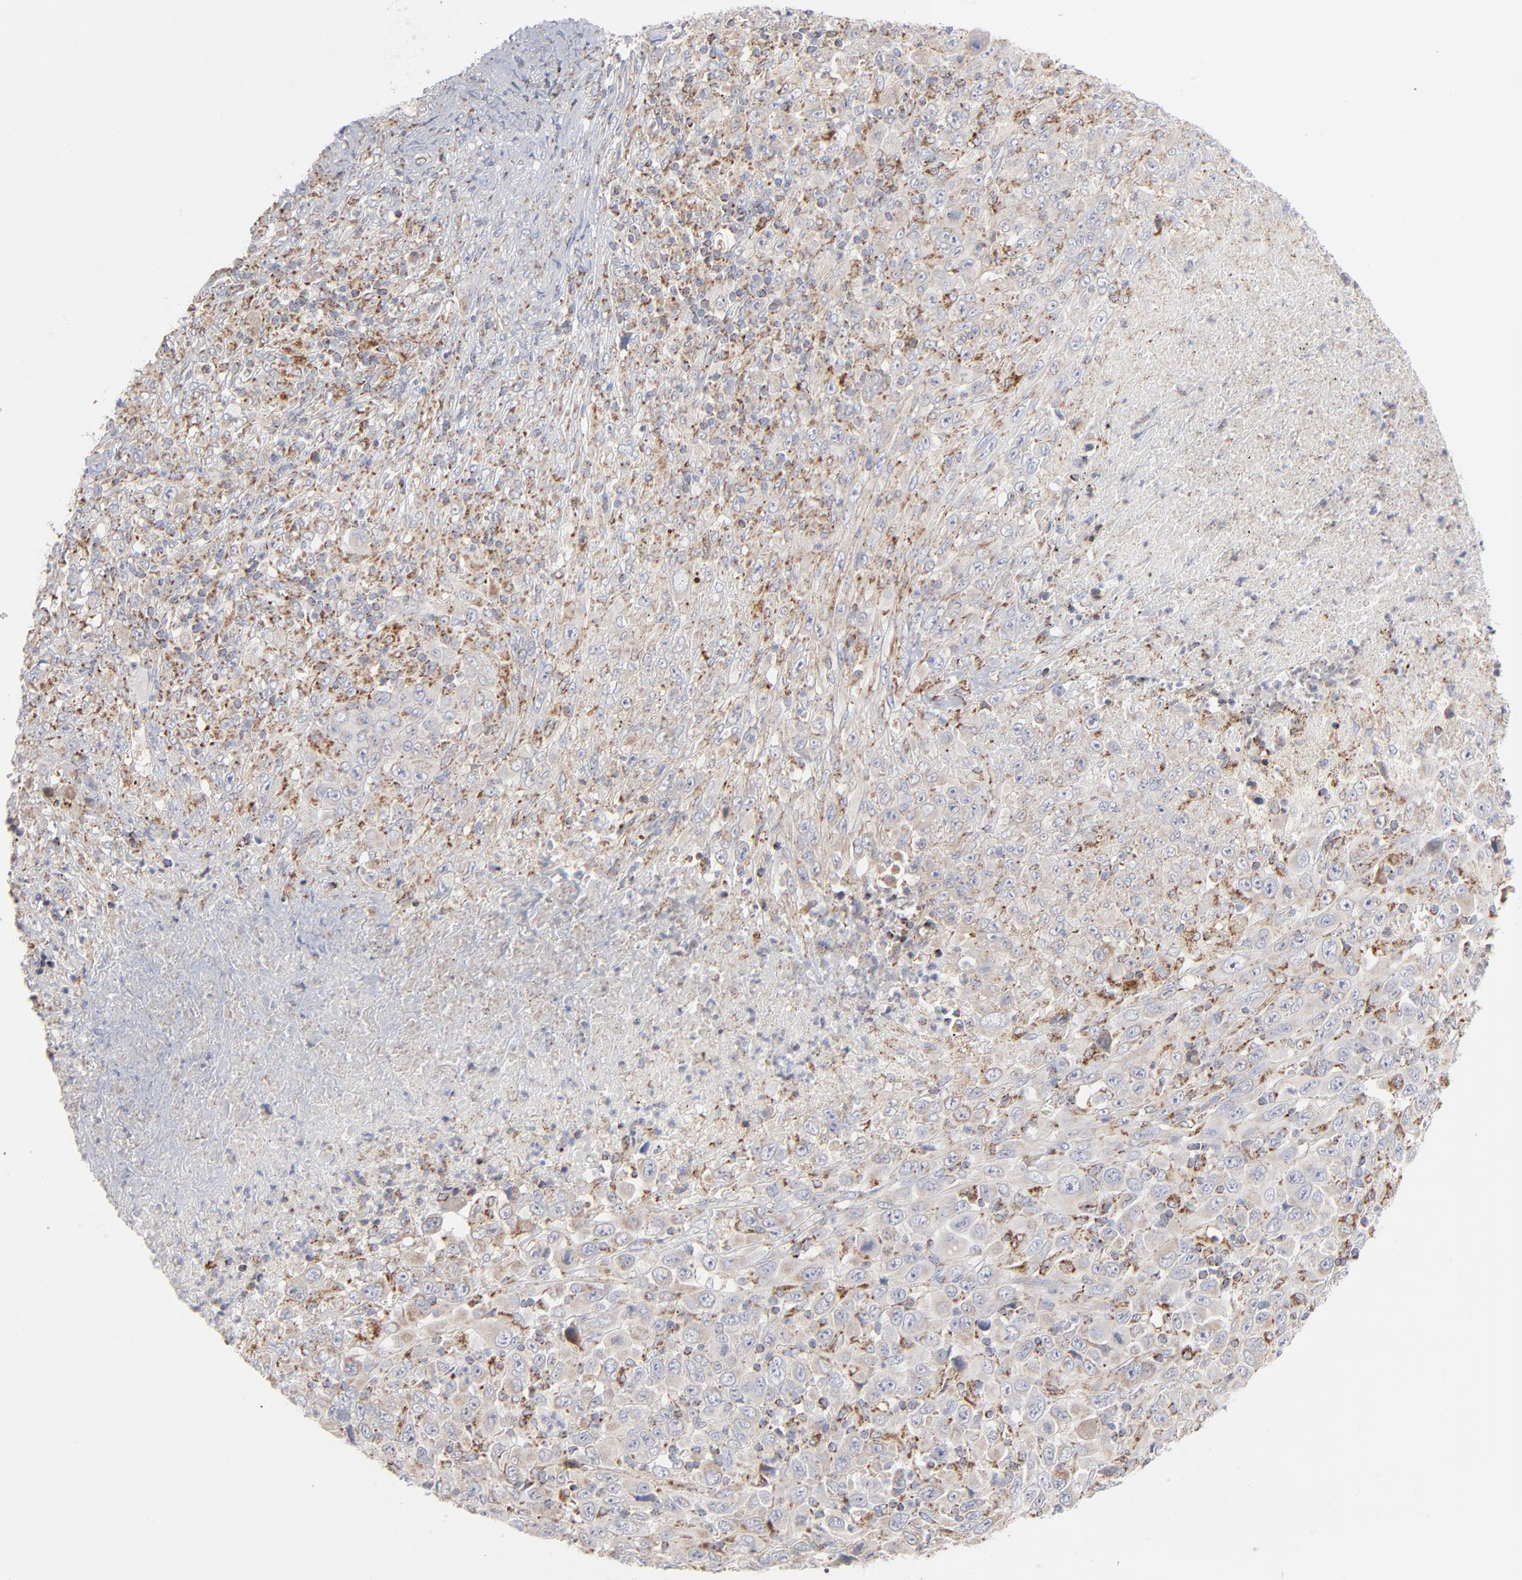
{"staining": {"intensity": "moderate", "quantity": ">75%", "location": "cytoplasmic/membranous"}, "tissue": "melanoma", "cell_type": "Tumor cells", "image_type": "cancer", "snomed": [{"axis": "morphology", "description": "Malignant melanoma, Metastatic site"}, {"axis": "topography", "description": "Skin"}], "caption": "Moderate cytoplasmic/membranous positivity is appreciated in approximately >75% of tumor cells in melanoma. The staining was performed using DAB (3,3'-diaminobenzidine) to visualize the protein expression in brown, while the nuclei were stained in blue with hematoxylin (Magnification: 20x).", "gene": "ASB3", "patient": {"sex": "female", "age": 56}}